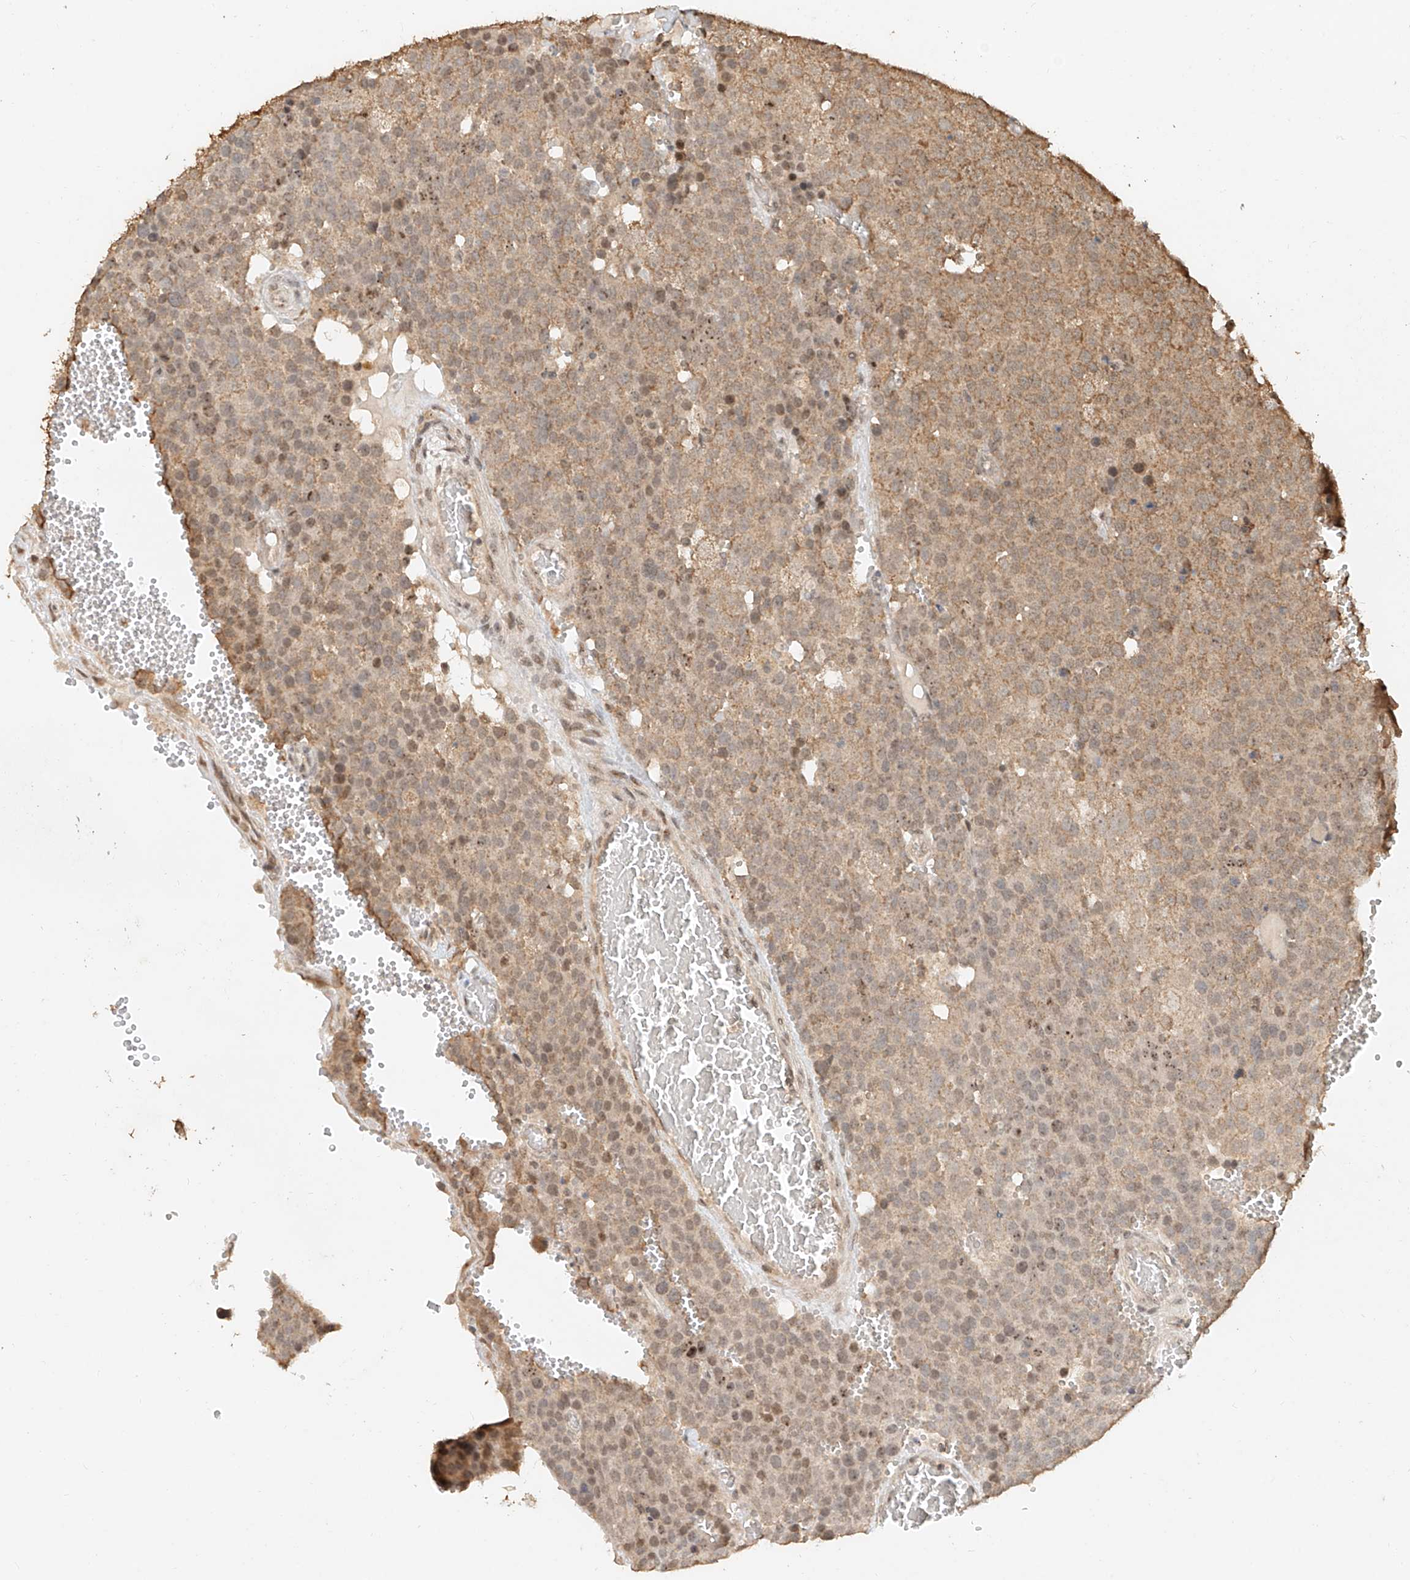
{"staining": {"intensity": "weak", "quantity": ">75%", "location": "cytoplasmic/membranous"}, "tissue": "testis cancer", "cell_type": "Tumor cells", "image_type": "cancer", "snomed": [{"axis": "morphology", "description": "Seminoma, NOS"}, {"axis": "topography", "description": "Testis"}], "caption": "An immunohistochemistry (IHC) micrograph of tumor tissue is shown. Protein staining in brown highlights weak cytoplasmic/membranous positivity in testis cancer (seminoma) within tumor cells.", "gene": "CXorf58", "patient": {"sex": "male", "age": 71}}